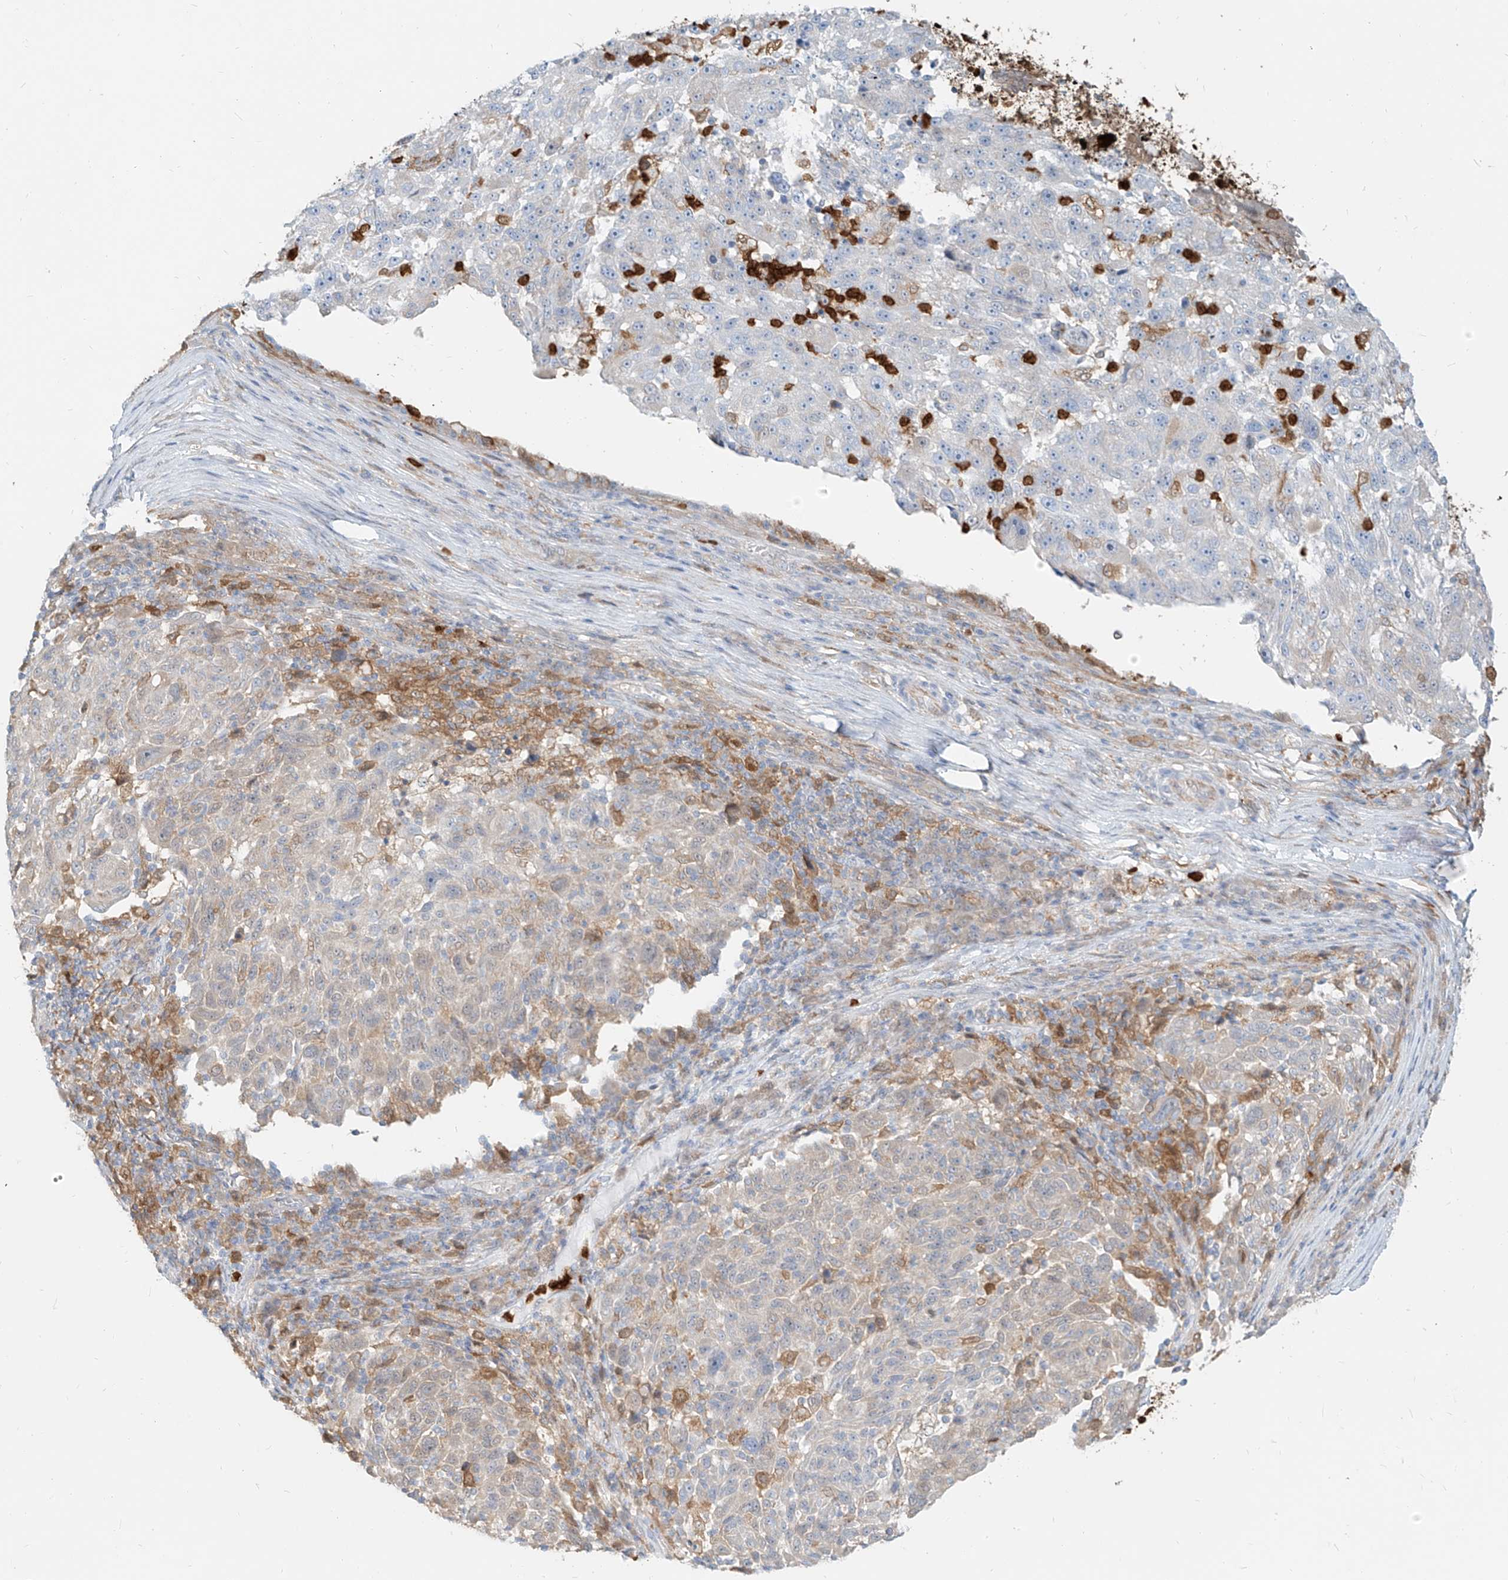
{"staining": {"intensity": "negative", "quantity": "none", "location": "none"}, "tissue": "melanoma", "cell_type": "Tumor cells", "image_type": "cancer", "snomed": [{"axis": "morphology", "description": "Malignant melanoma, NOS"}, {"axis": "topography", "description": "Skin"}], "caption": "DAB (3,3'-diaminobenzidine) immunohistochemical staining of malignant melanoma reveals no significant staining in tumor cells.", "gene": "PGD", "patient": {"sex": "male", "age": 53}}